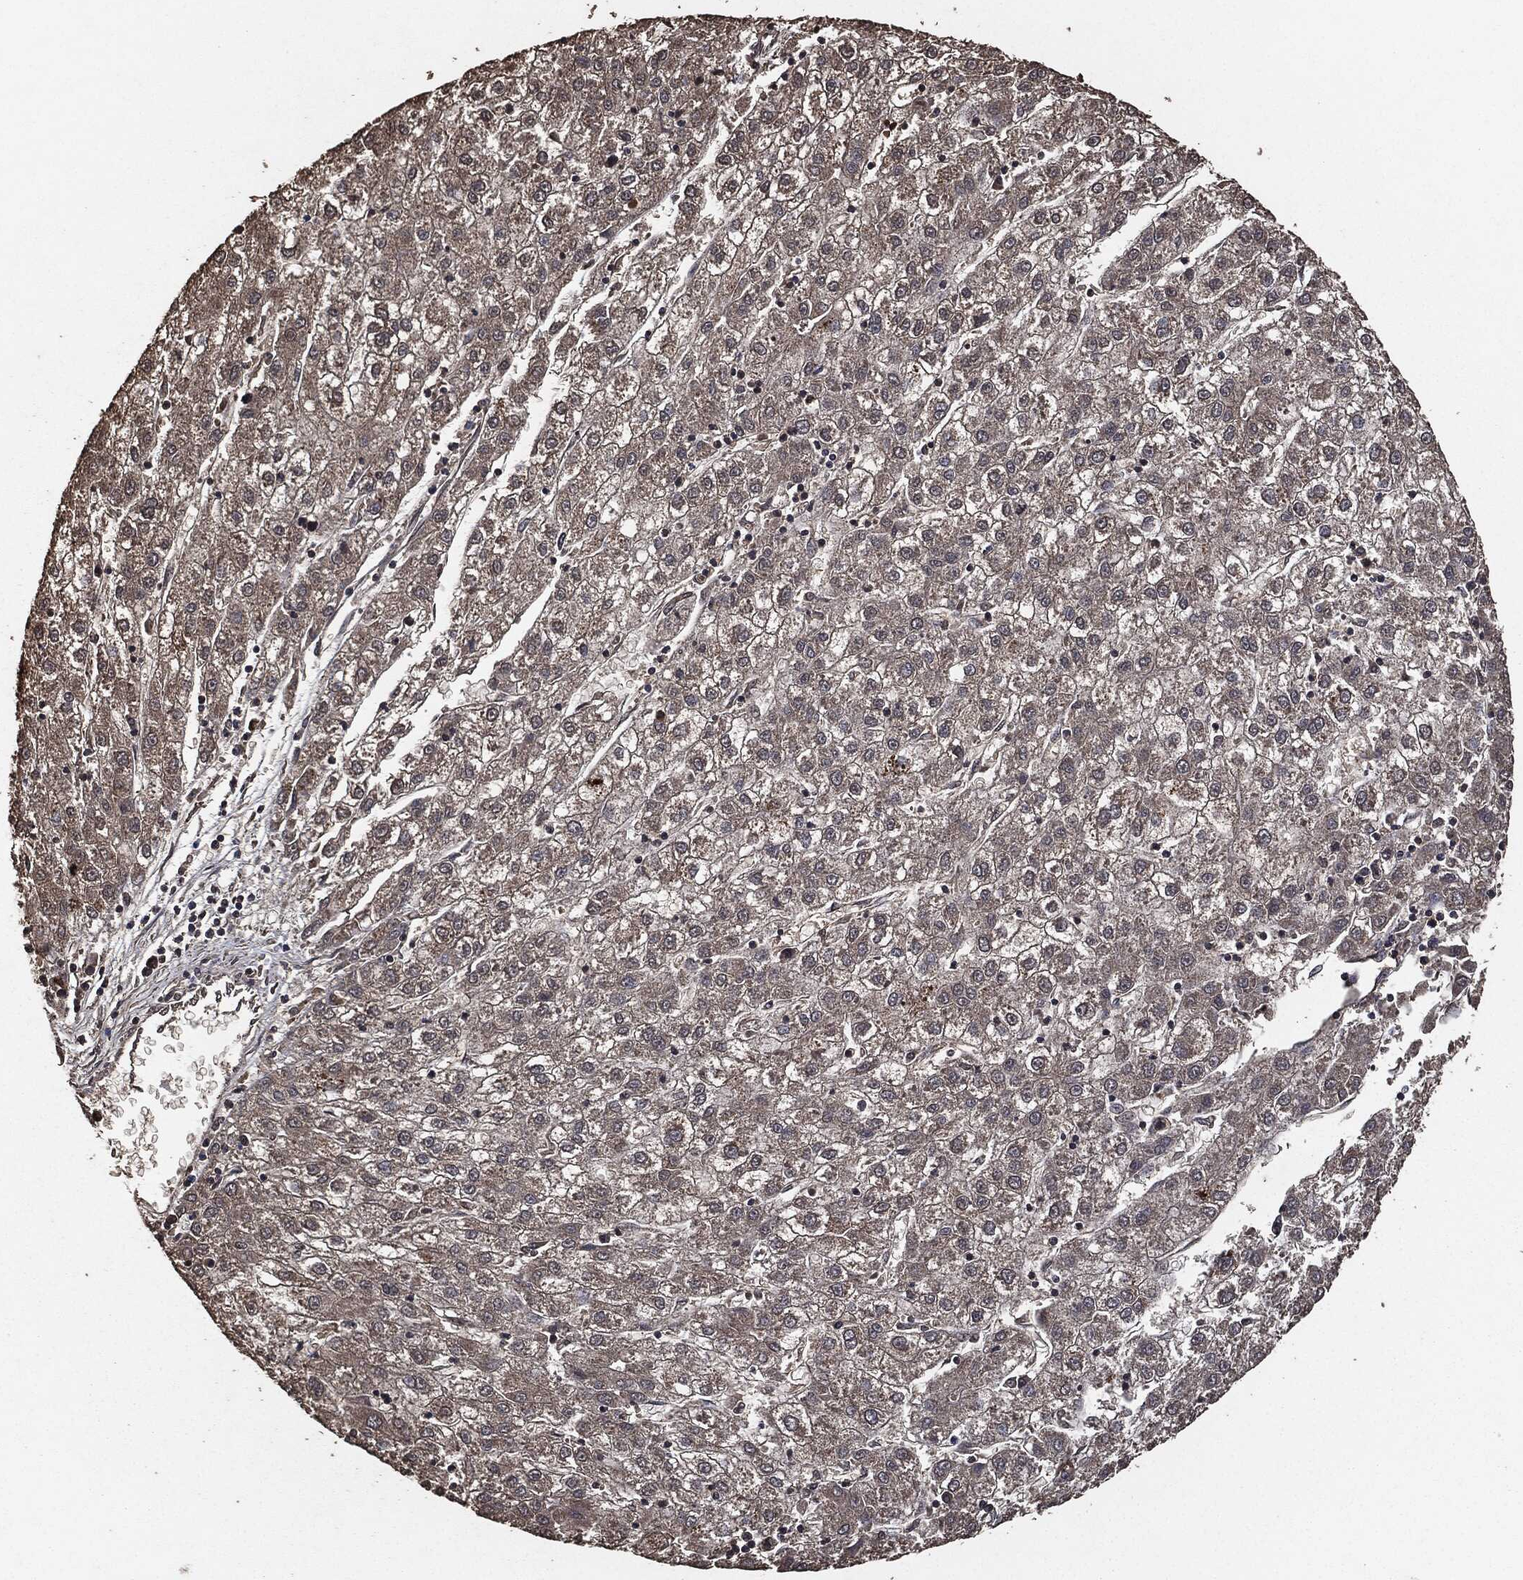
{"staining": {"intensity": "negative", "quantity": "none", "location": "none"}, "tissue": "liver cancer", "cell_type": "Tumor cells", "image_type": "cancer", "snomed": [{"axis": "morphology", "description": "Carcinoma, Hepatocellular, NOS"}, {"axis": "topography", "description": "Liver"}], "caption": "Immunohistochemical staining of human liver hepatocellular carcinoma displays no significant staining in tumor cells.", "gene": "AKT1S1", "patient": {"sex": "male", "age": 72}}